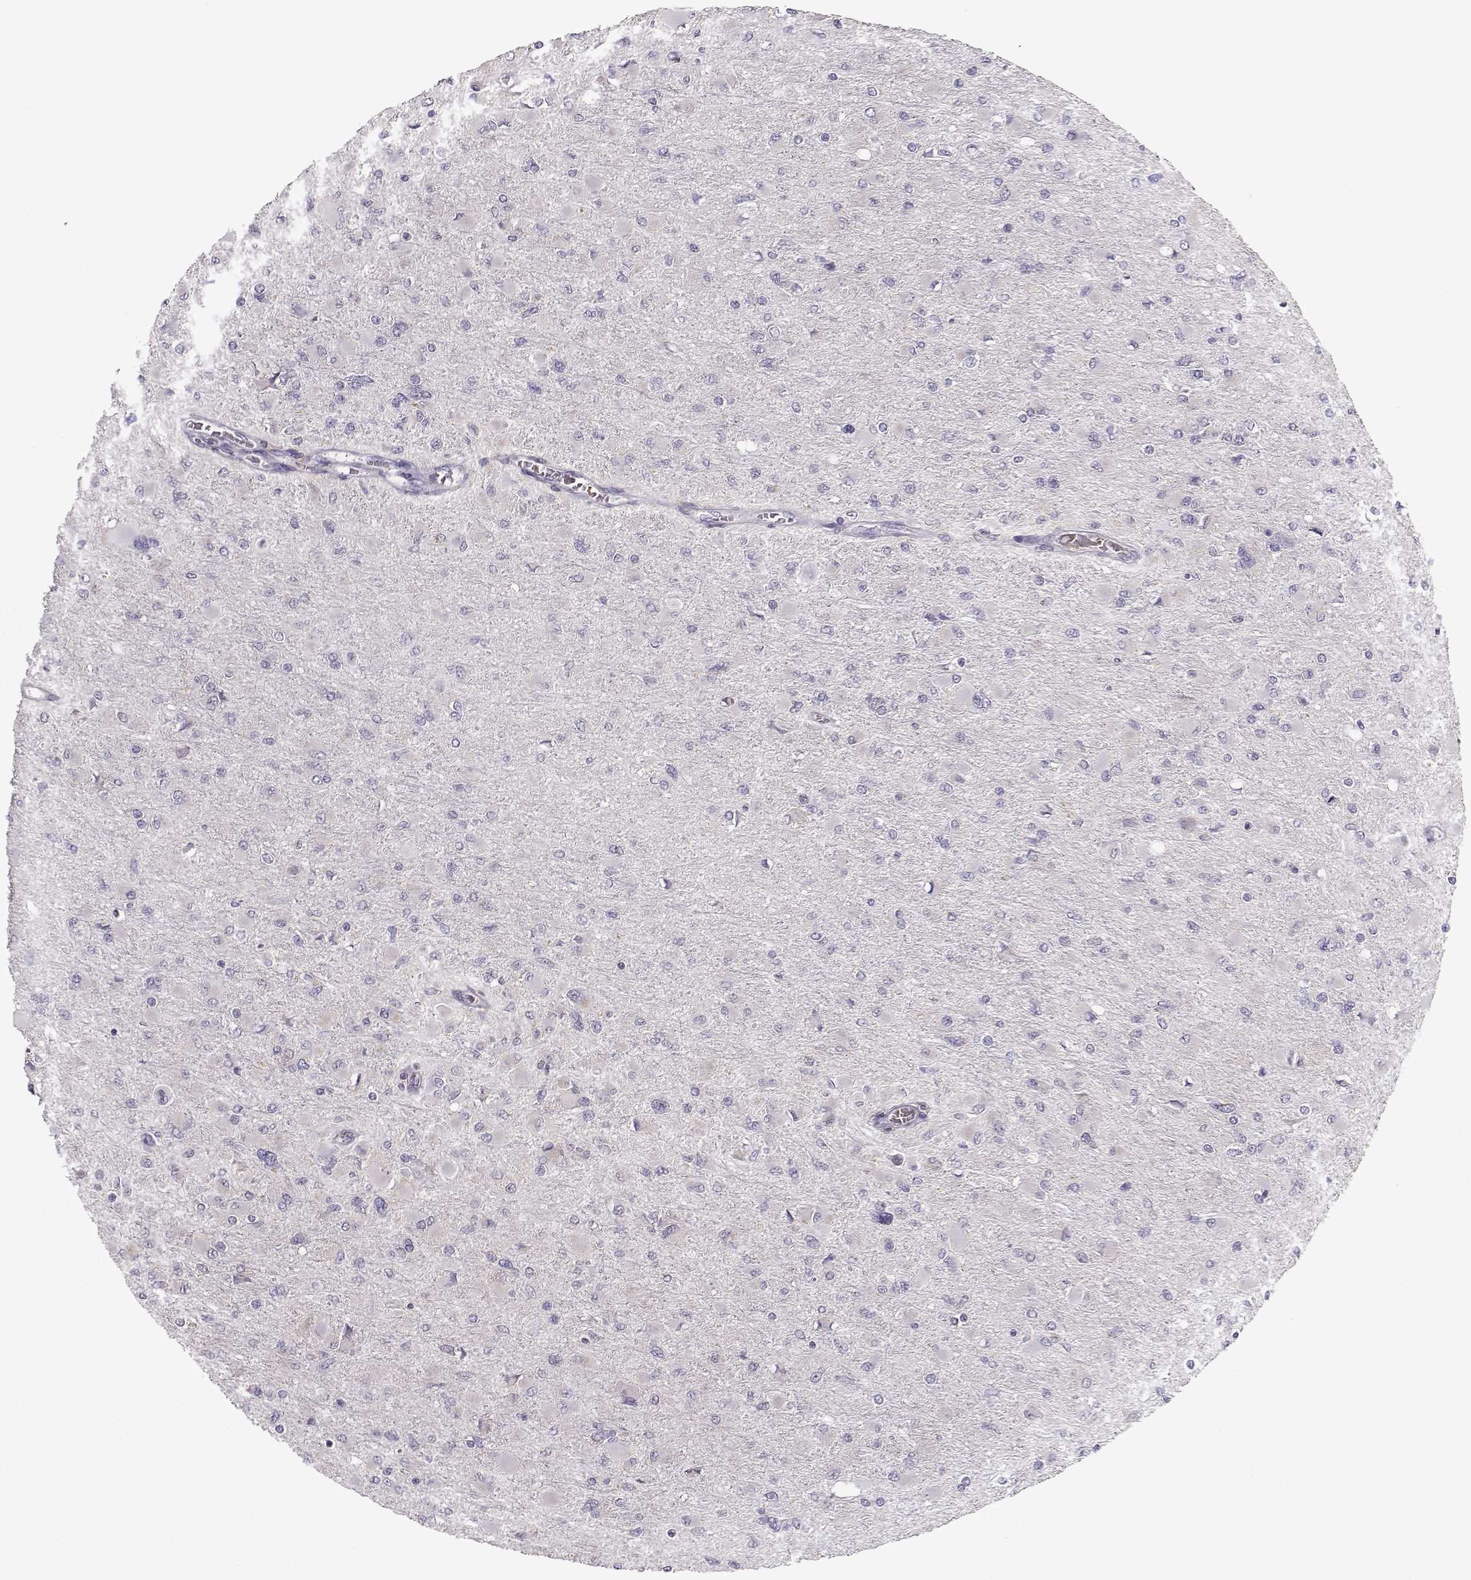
{"staining": {"intensity": "negative", "quantity": "none", "location": "none"}, "tissue": "glioma", "cell_type": "Tumor cells", "image_type": "cancer", "snomed": [{"axis": "morphology", "description": "Glioma, malignant, High grade"}, {"axis": "topography", "description": "Cerebral cortex"}], "caption": "Glioma stained for a protein using immunohistochemistry demonstrates no expression tumor cells.", "gene": "SLC4A5", "patient": {"sex": "female", "age": 36}}